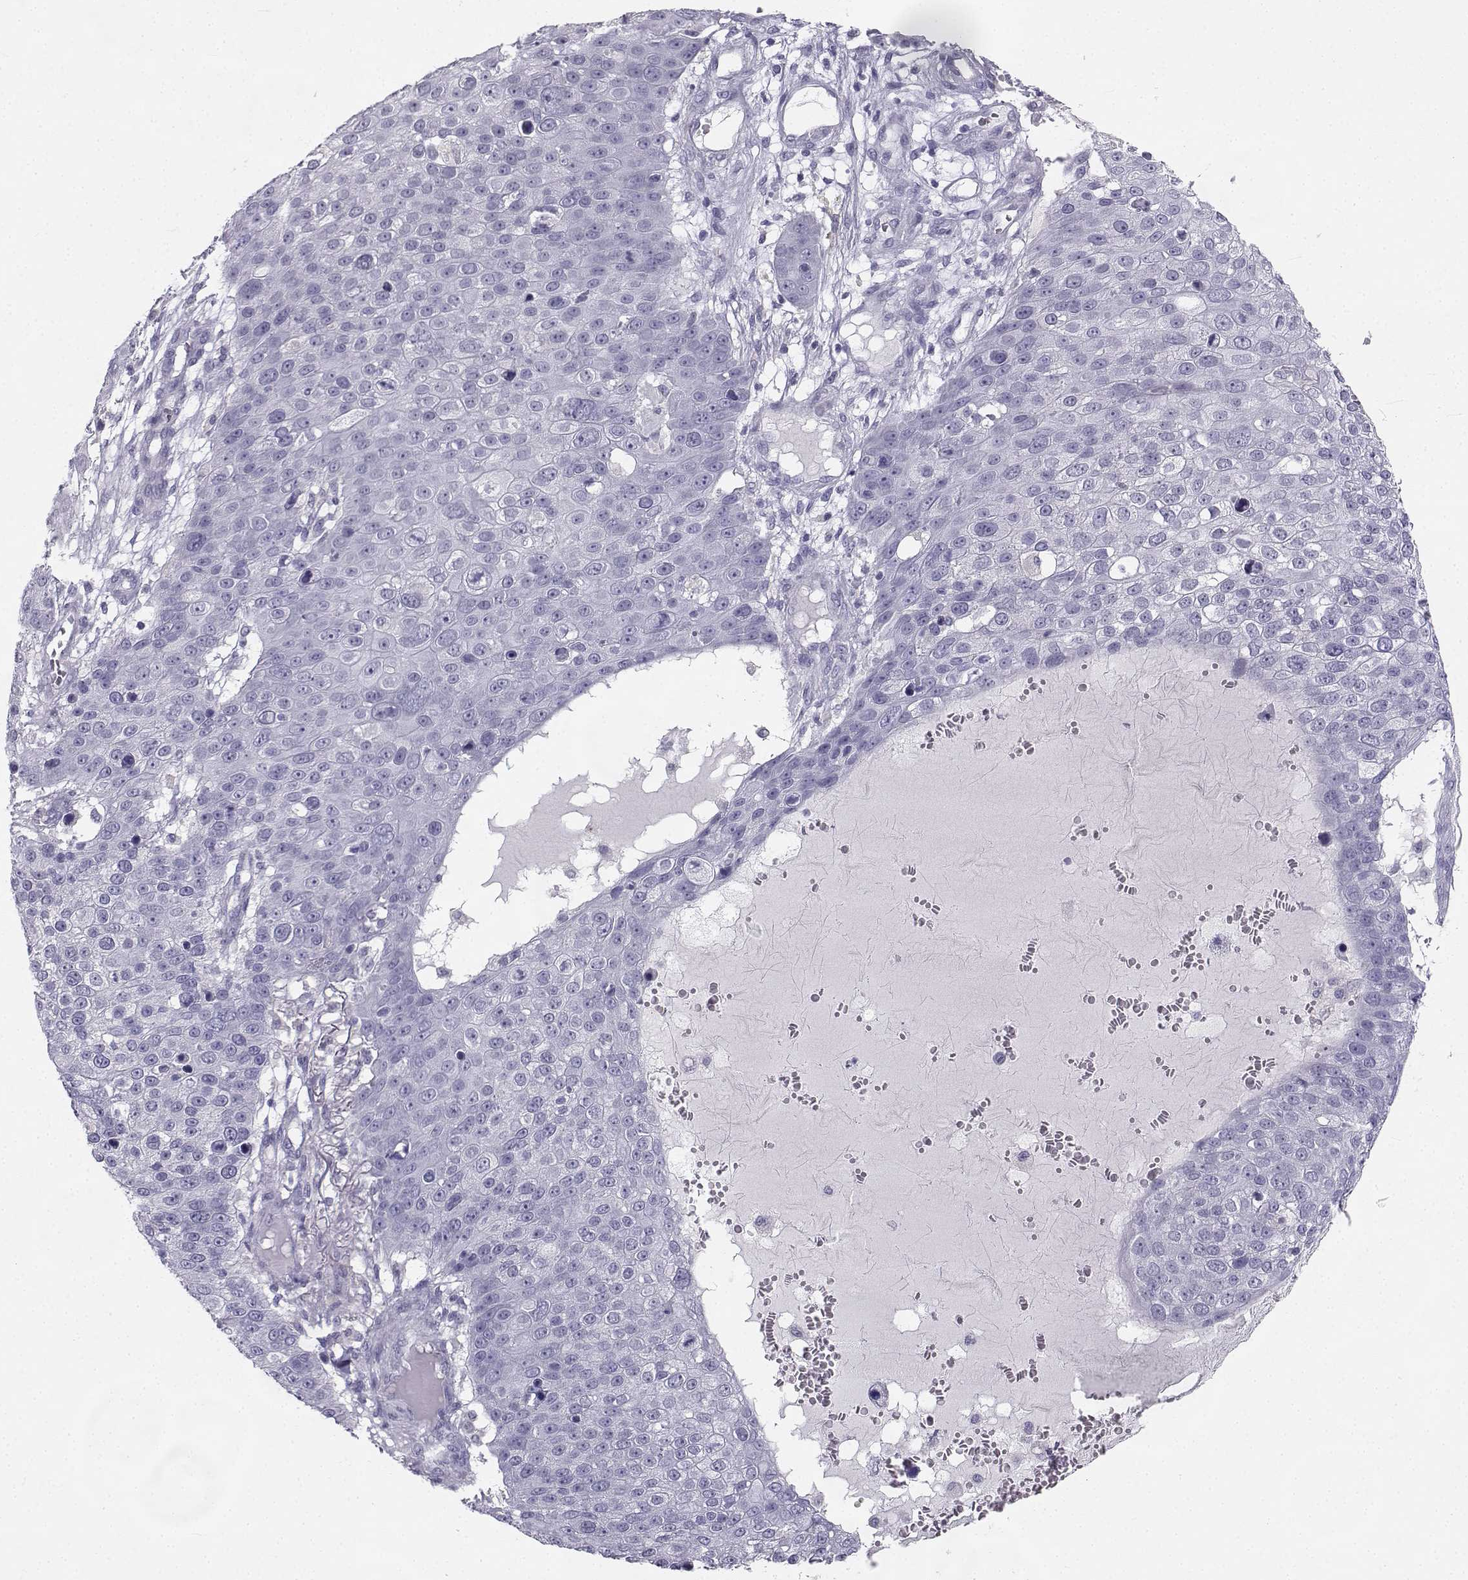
{"staining": {"intensity": "negative", "quantity": "none", "location": "none"}, "tissue": "skin cancer", "cell_type": "Tumor cells", "image_type": "cancer", "snomed": [{"axis": "morphology", "description": "Squamous cell carcinoma, NOS"}, {"axis": "topography", "description": "Skin"}], "caption": "DAB (3,3'-diaminobenzidine) immunohistochemical staining of squamous cell carcinoma (skin) exhibits no significant staining in tumor cells.", "gene": "SYCE1", "patient": {"sex": "male", "age": 71}}